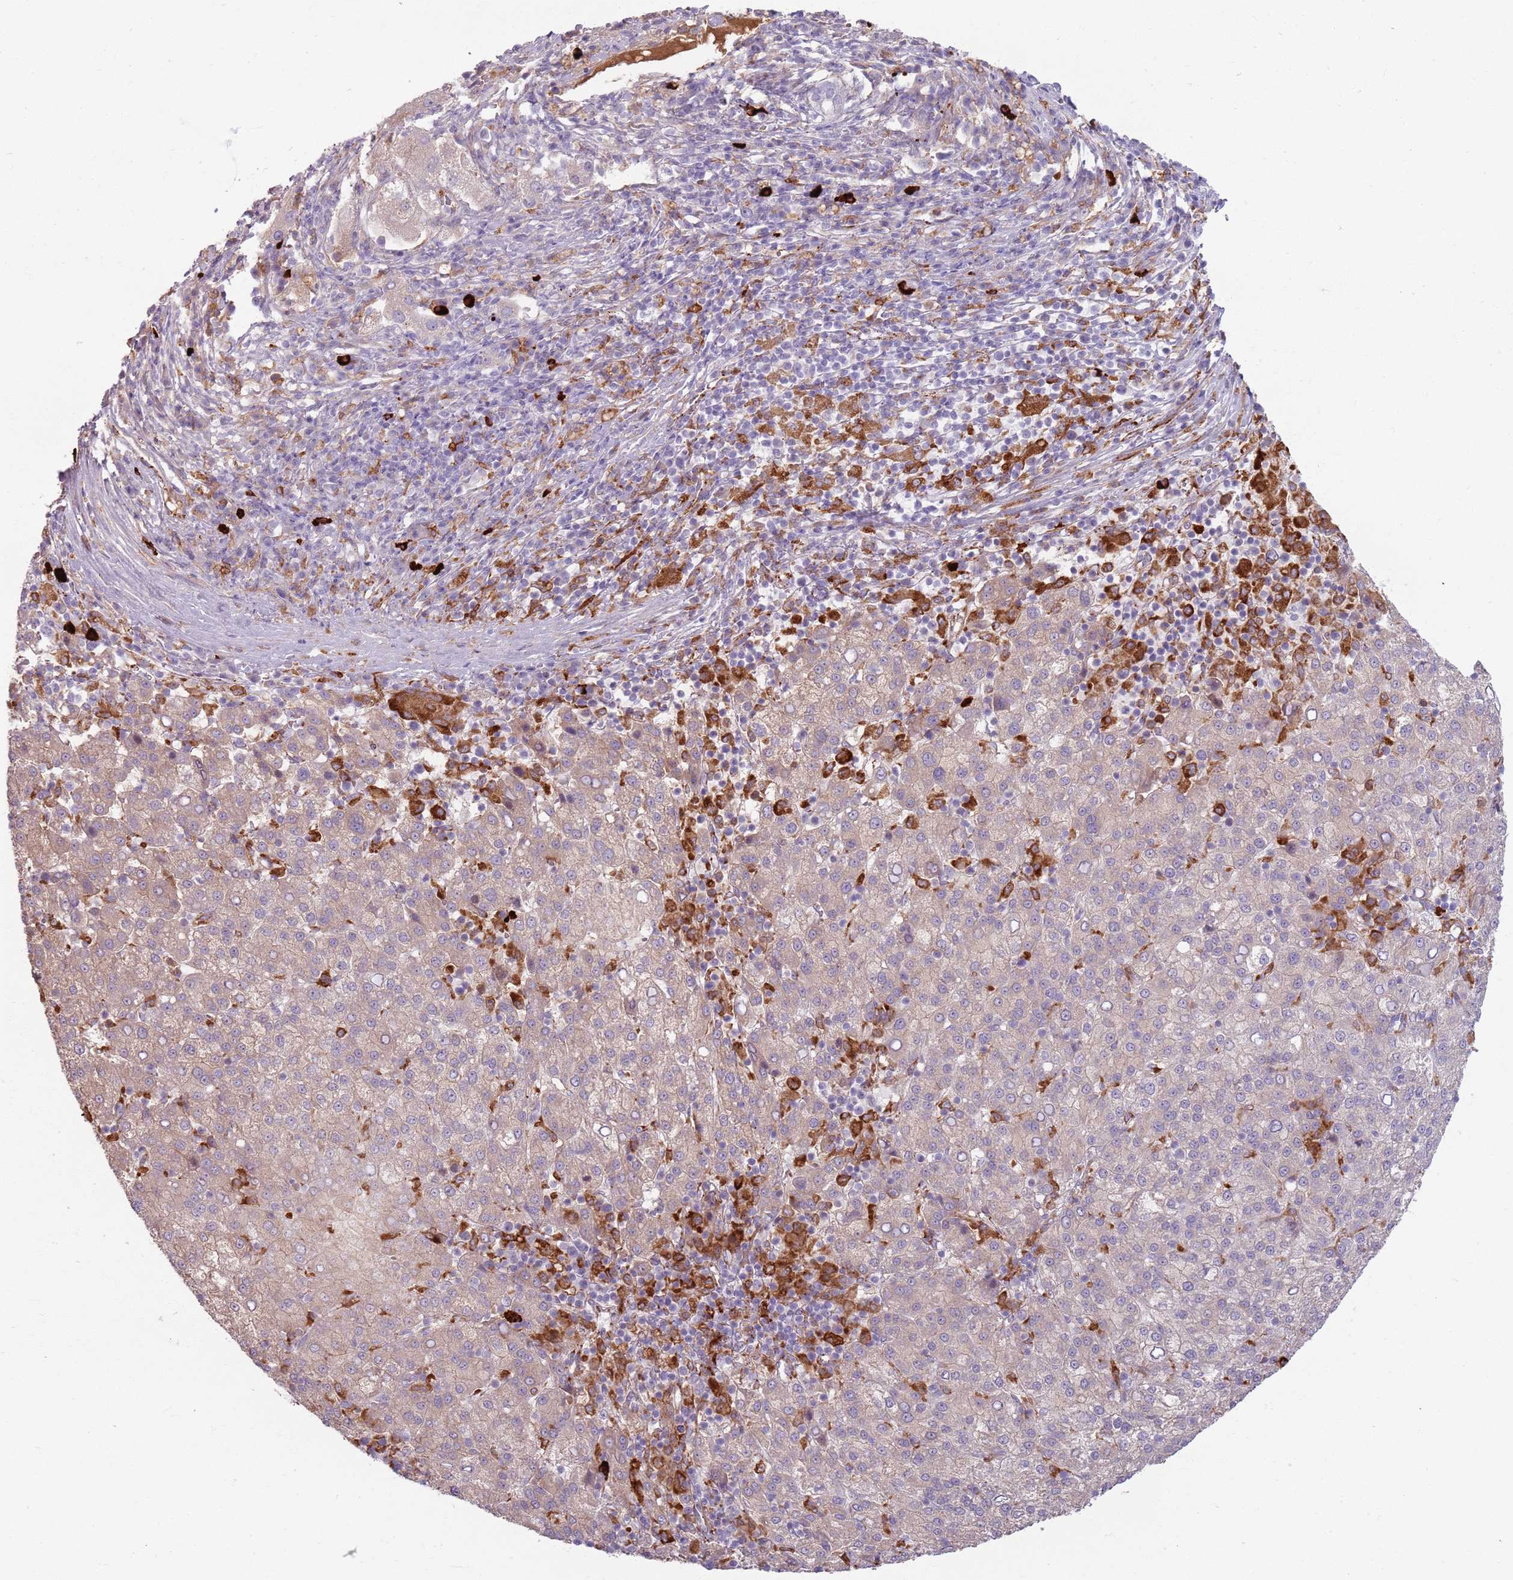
{"staining": {"intensity": "negative", "quantity": "none", "location": "none"}, "tissue": "liver cancer", "cell_type": "Tumor cells", "image_type": "cancer", "snomed": [{"axis": "morphology", "description": "Carcinoma, Hepatocellular, NOS"}, {"axis": "topography", "description": "Liver"}], "caption": "The image exhibits no significant expression in tumor cells of liver hepatocellular carcinoma.", "gene": "COLGALT1", "patient": {"sex": "female", "age": 58}}